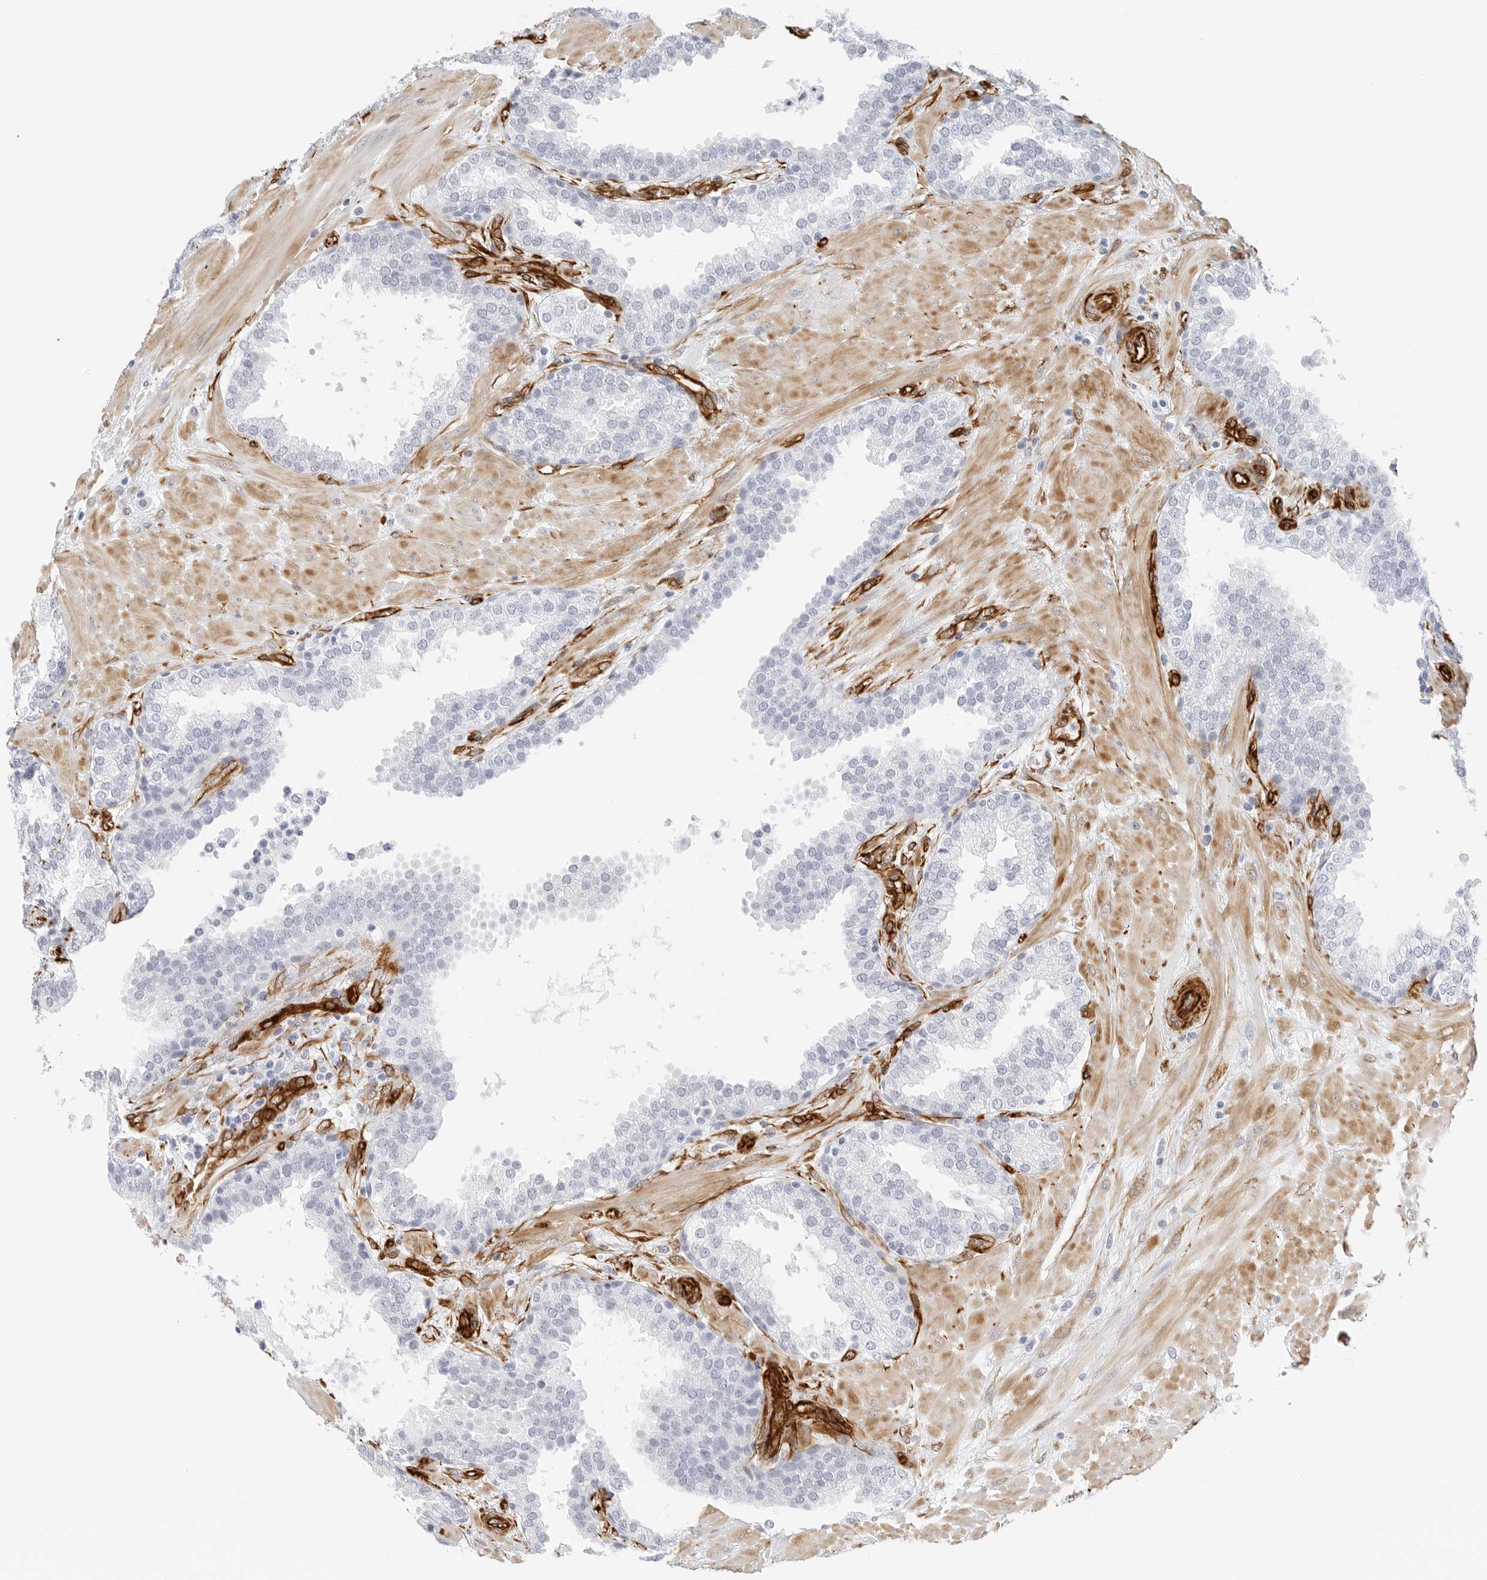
{"staining": {"intensity": "negative", "quantity": "none", "location": "none"}, "tissue": "prostate", "cell_type": "Glandular cells", "image_type": "normal", "snomed": [{"axis": "morphology", "description": "Normal tissue, NOS"}, {"axis": "topography", "description": "Prostate"}], "caption": "This is a image of immunohistochemistry (IHC) staining of benign prostate, which shows no expression in glandular cells.", "gene": "NES", "patient": {"sex": "male", "age": 51}}